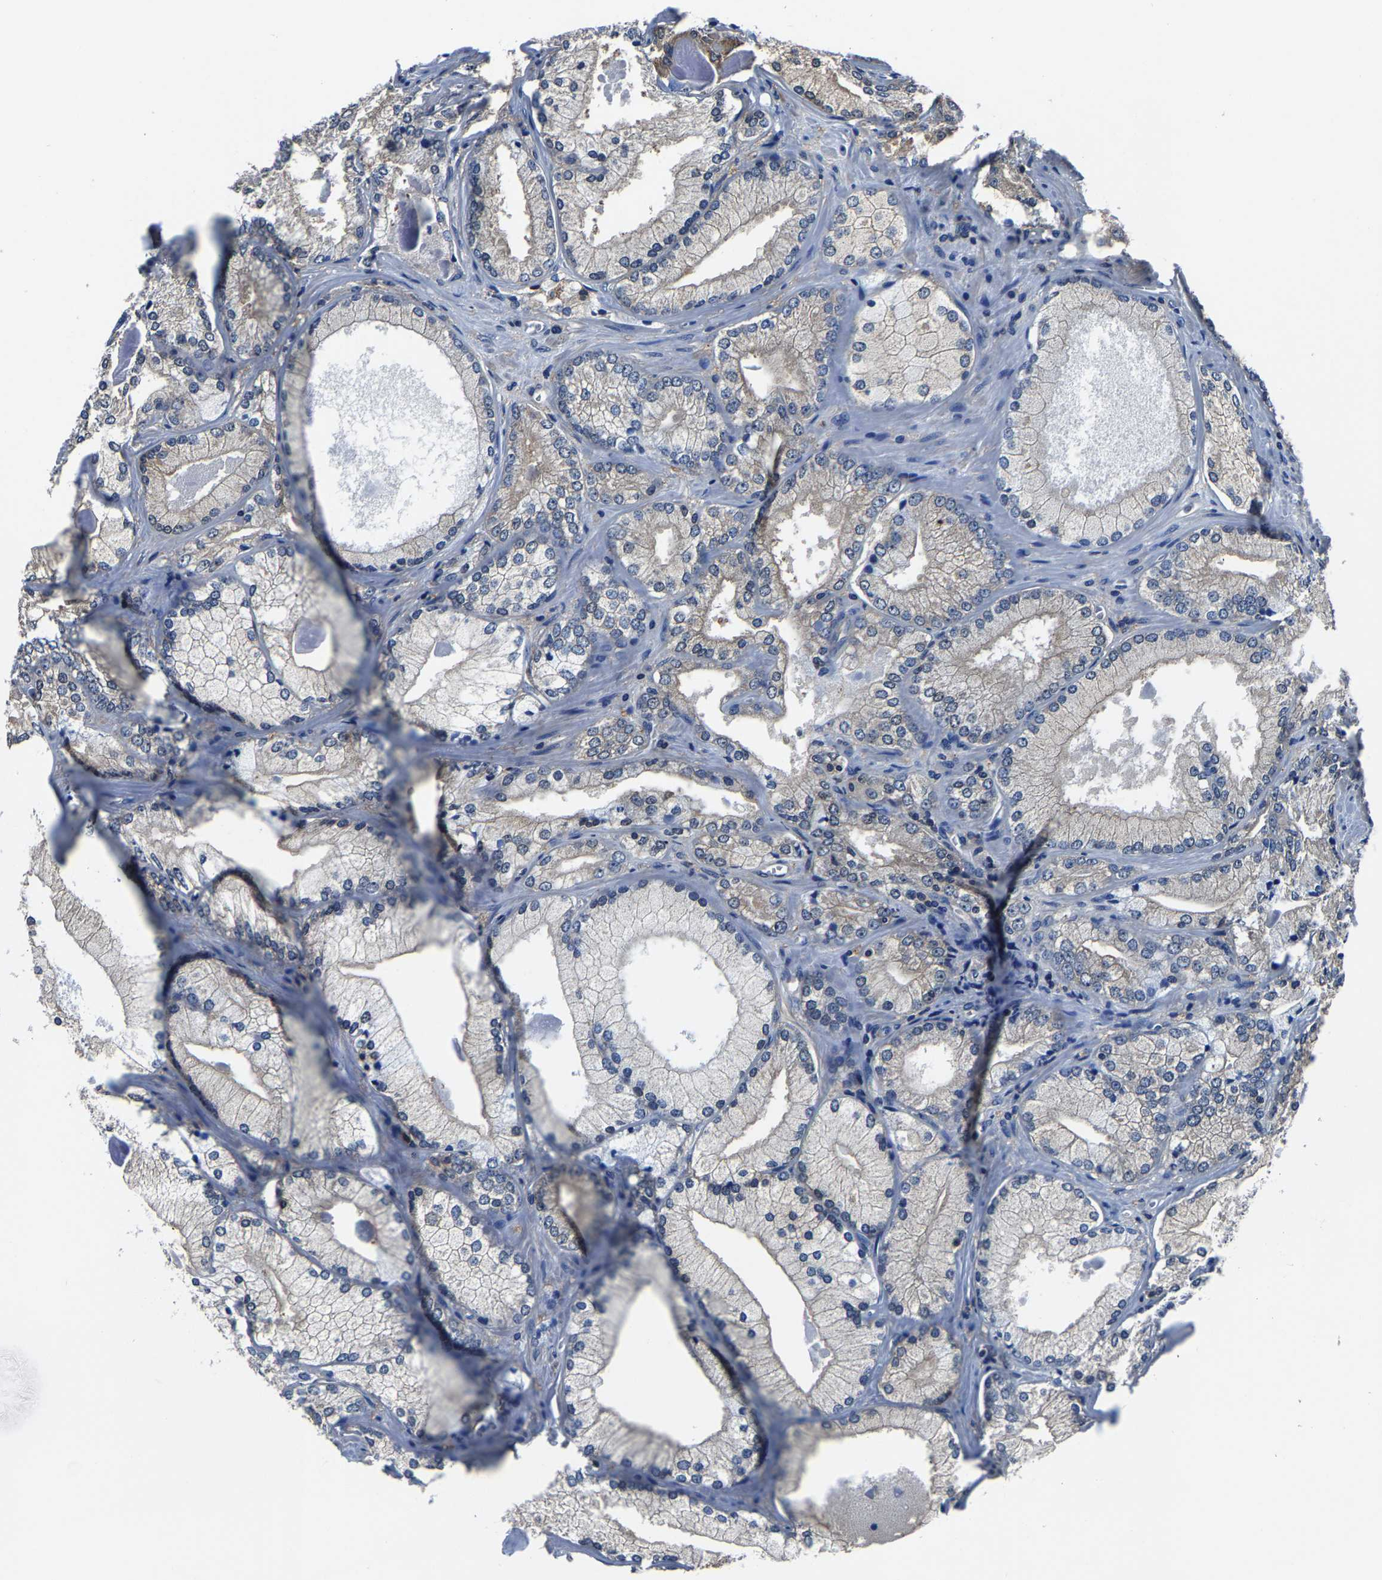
{"staining": {"intensity": "negative", "quantity": "none", "location": "none"}, "tissue": "prostate cancer", "cell_type": "Tumor cells", "image_type": "cancer", "snomed": [{"axis": "morphology", "description": "Adenocarcinoma, Low grade"}, {"axis": "topography", "description": "Prostate"}], "caption": "DAB (3,3'-diaminobenzidine) immunohistochemical staining of prostate cancer (adenocarcinoma (low-grade)) exhibits no significant positivity in tumor cells.", "gene": "ALDOB", "patient": {"sex": "male", "age": 65}}